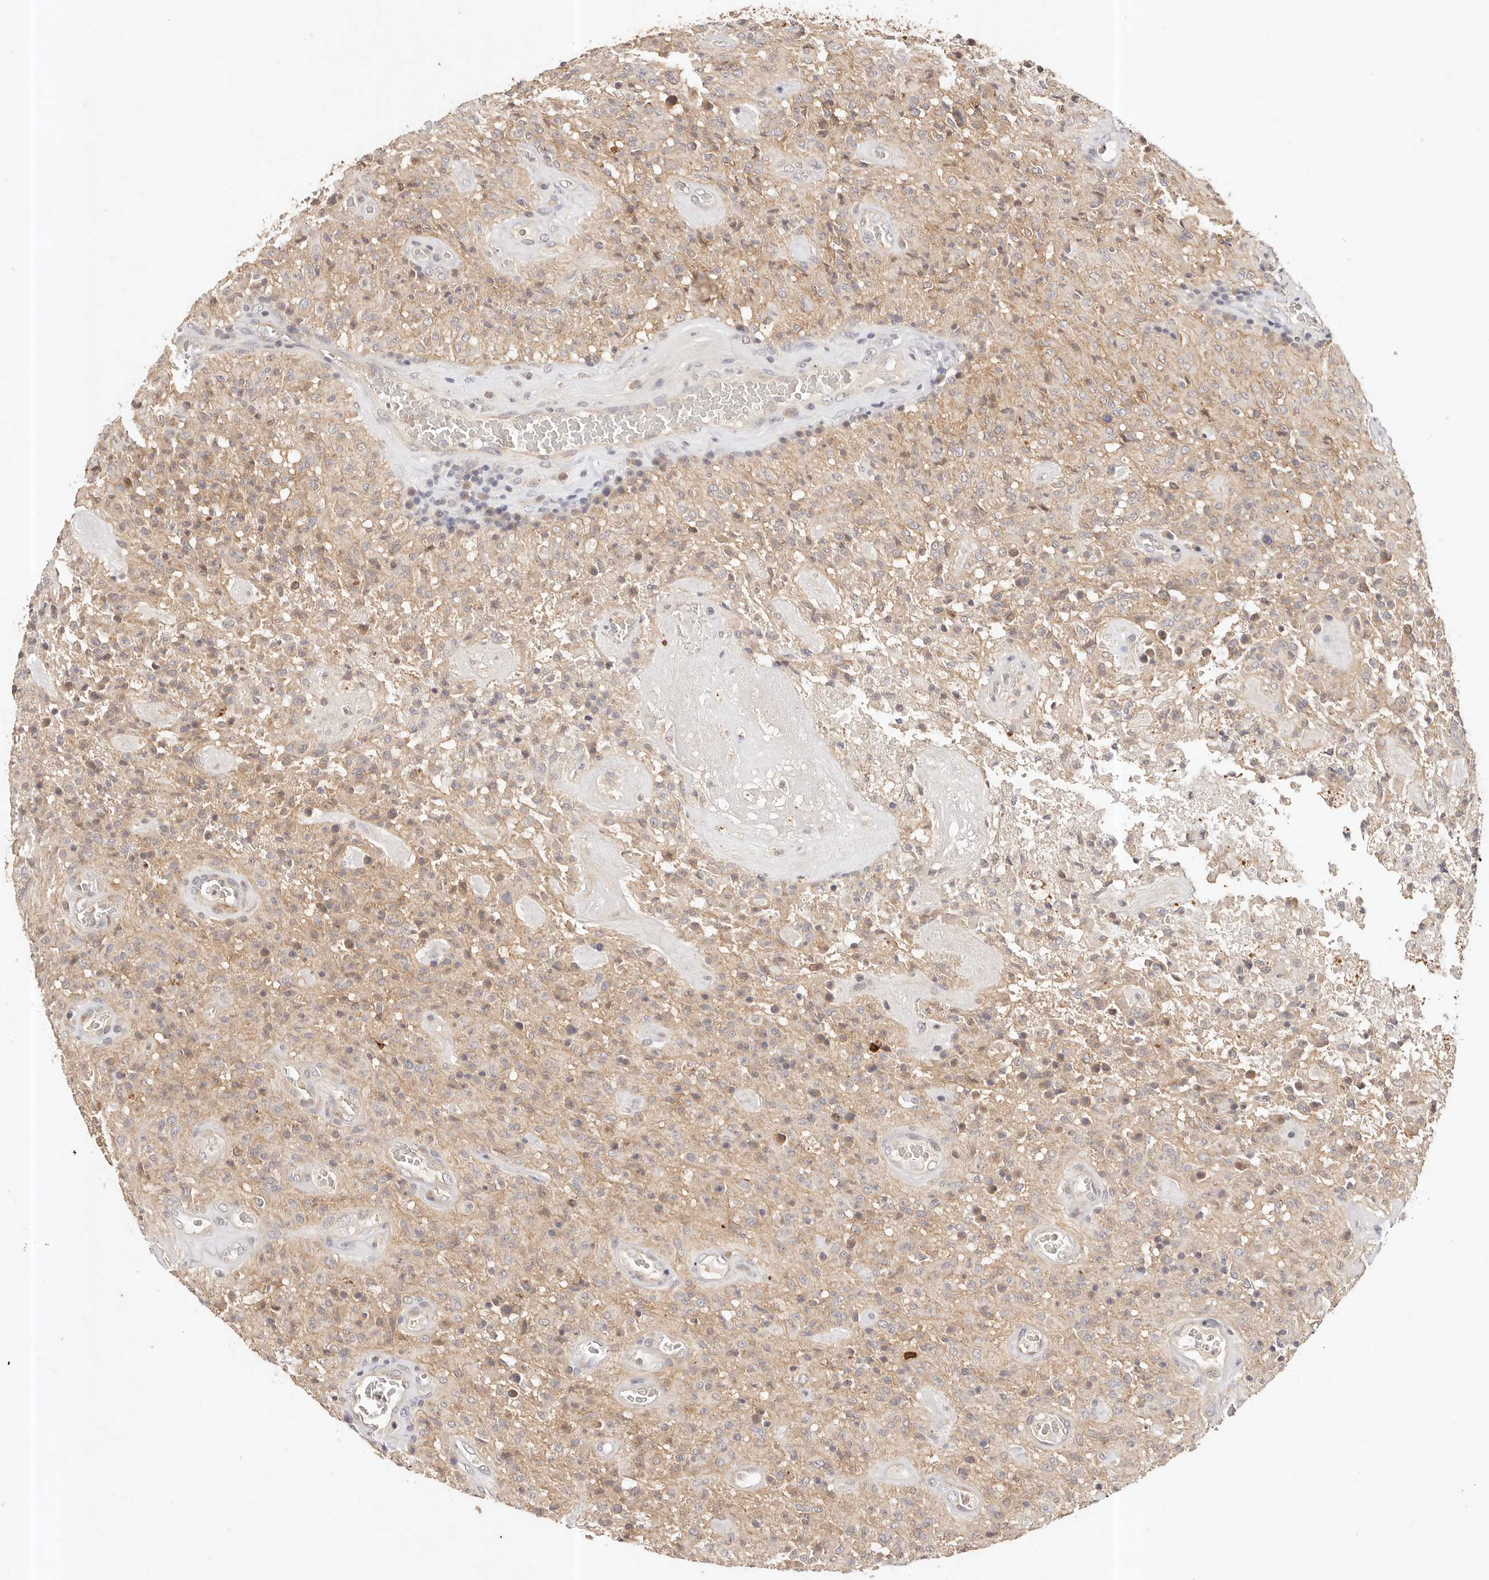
{"staining": {"intensity": "weak", "quantity": "<25%", "location": "cytoplasmic/membranous"}, "tissue": "glioma", "cell_type": "Tumor cells", "image_type": "cancer", "snomed": [{"axis": "morphology", "description": "Glioma, malignant, High grade"}, {"axis": "topography", "description": "Brain"}], "caption": "The IHC histopathology image has no significant staining in tumor cells of glioma tissue. (DAB (3,3'-diaminobenzidine) immunohistochemistry, high magnification).", "gene": "CXADR", "patient": {"sex": "female", "age": 57}}